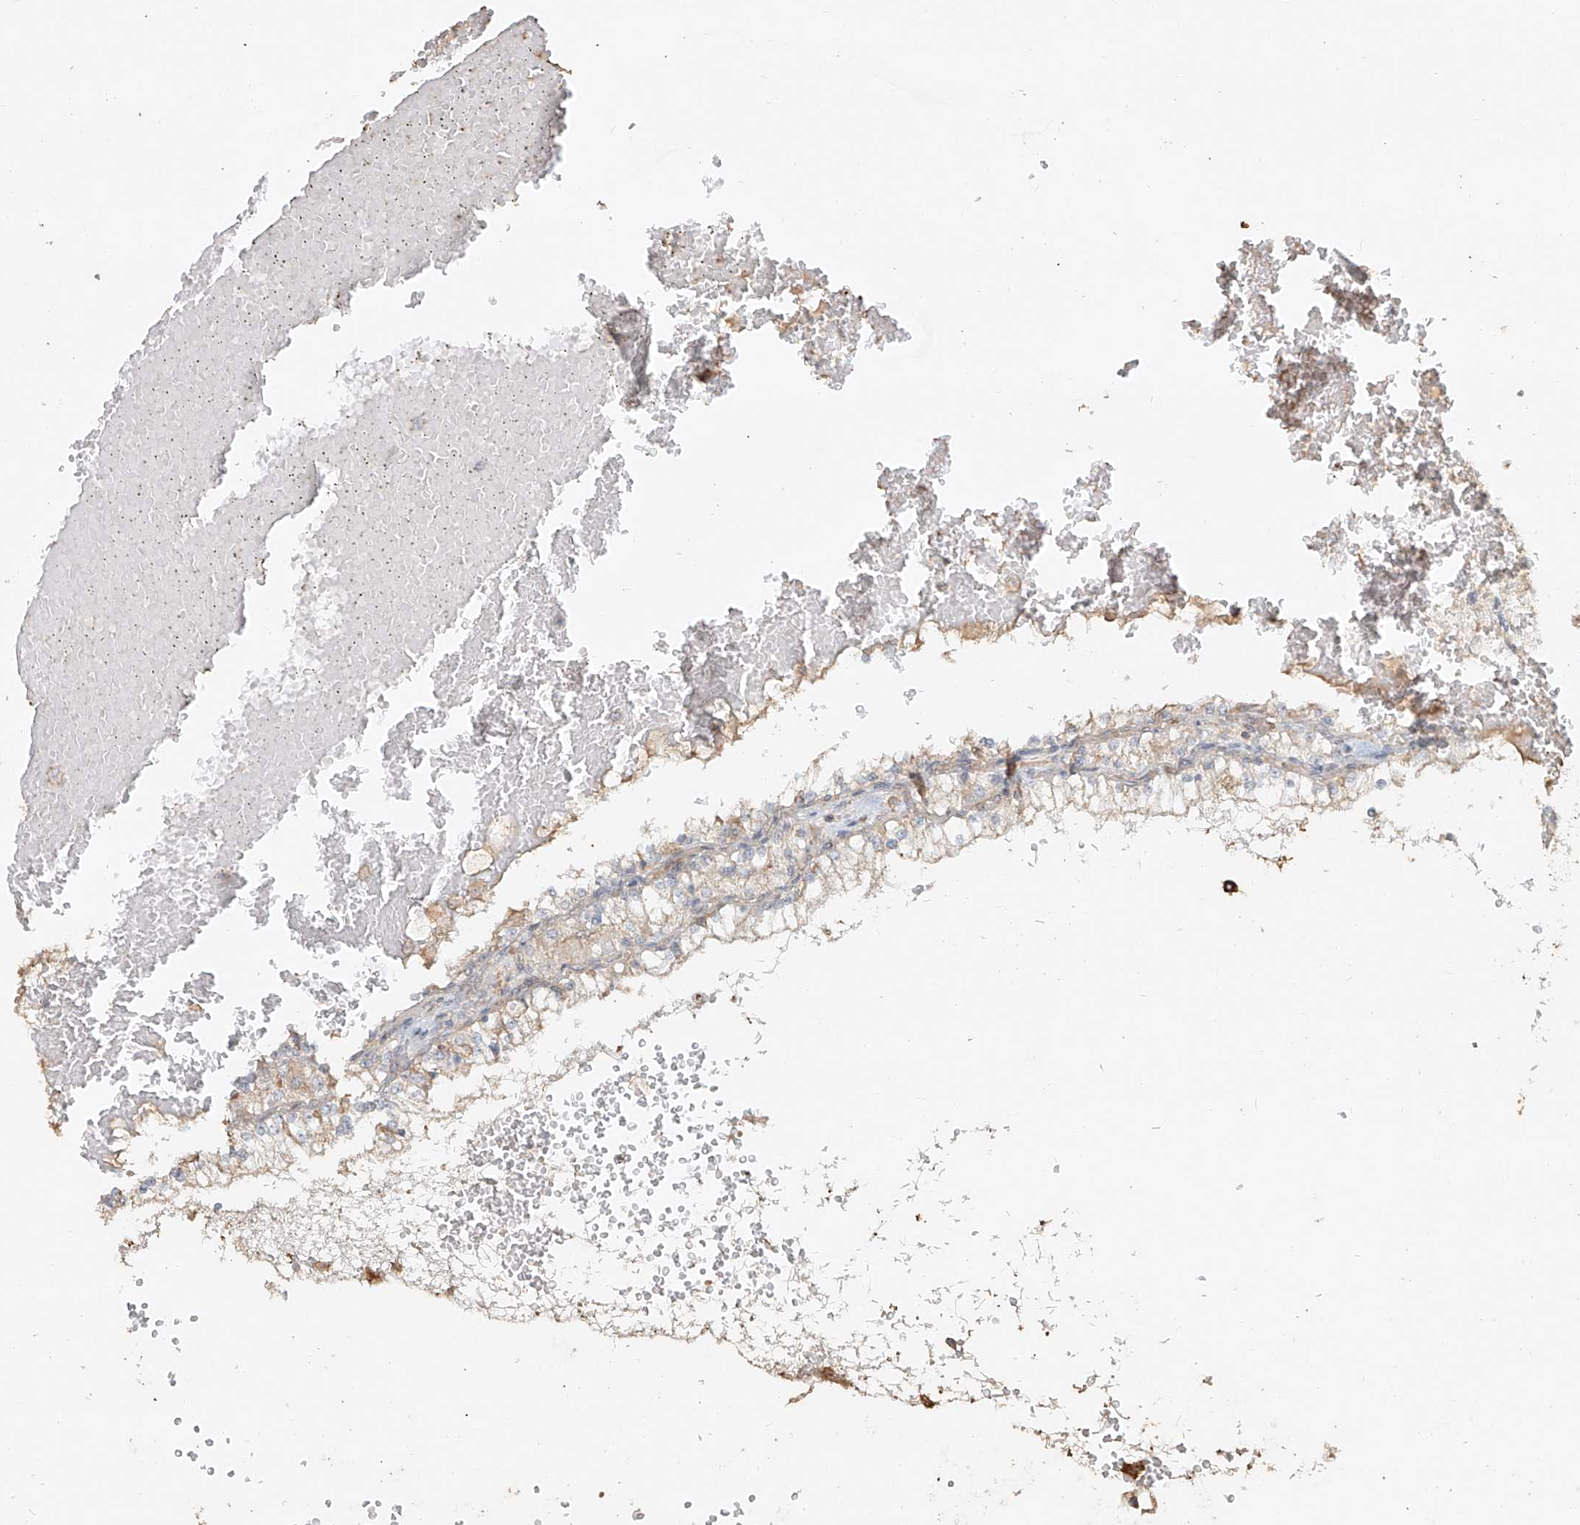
{"staining": {"intensity": "weak", "quantity": "<25%", "location": "cytoplasmic/membranous"}, "tissue": "renal cancer", "cell_type": "Tumor cells", "image_type": "cancer", "snomed": [{"axis": "morphology", "description": "Adenocarcinoma, NOS"}, {"axis": "topography", "description": "Kidney"}], "caption": "This image is of renal cancer stained with immunohistochemistry to label a protein in brown with the nuclei are counter-stained blue. There is no staining in tumor cells.", "gene": "NPHS1", "patient": {"sex": "male", "age": 68}}